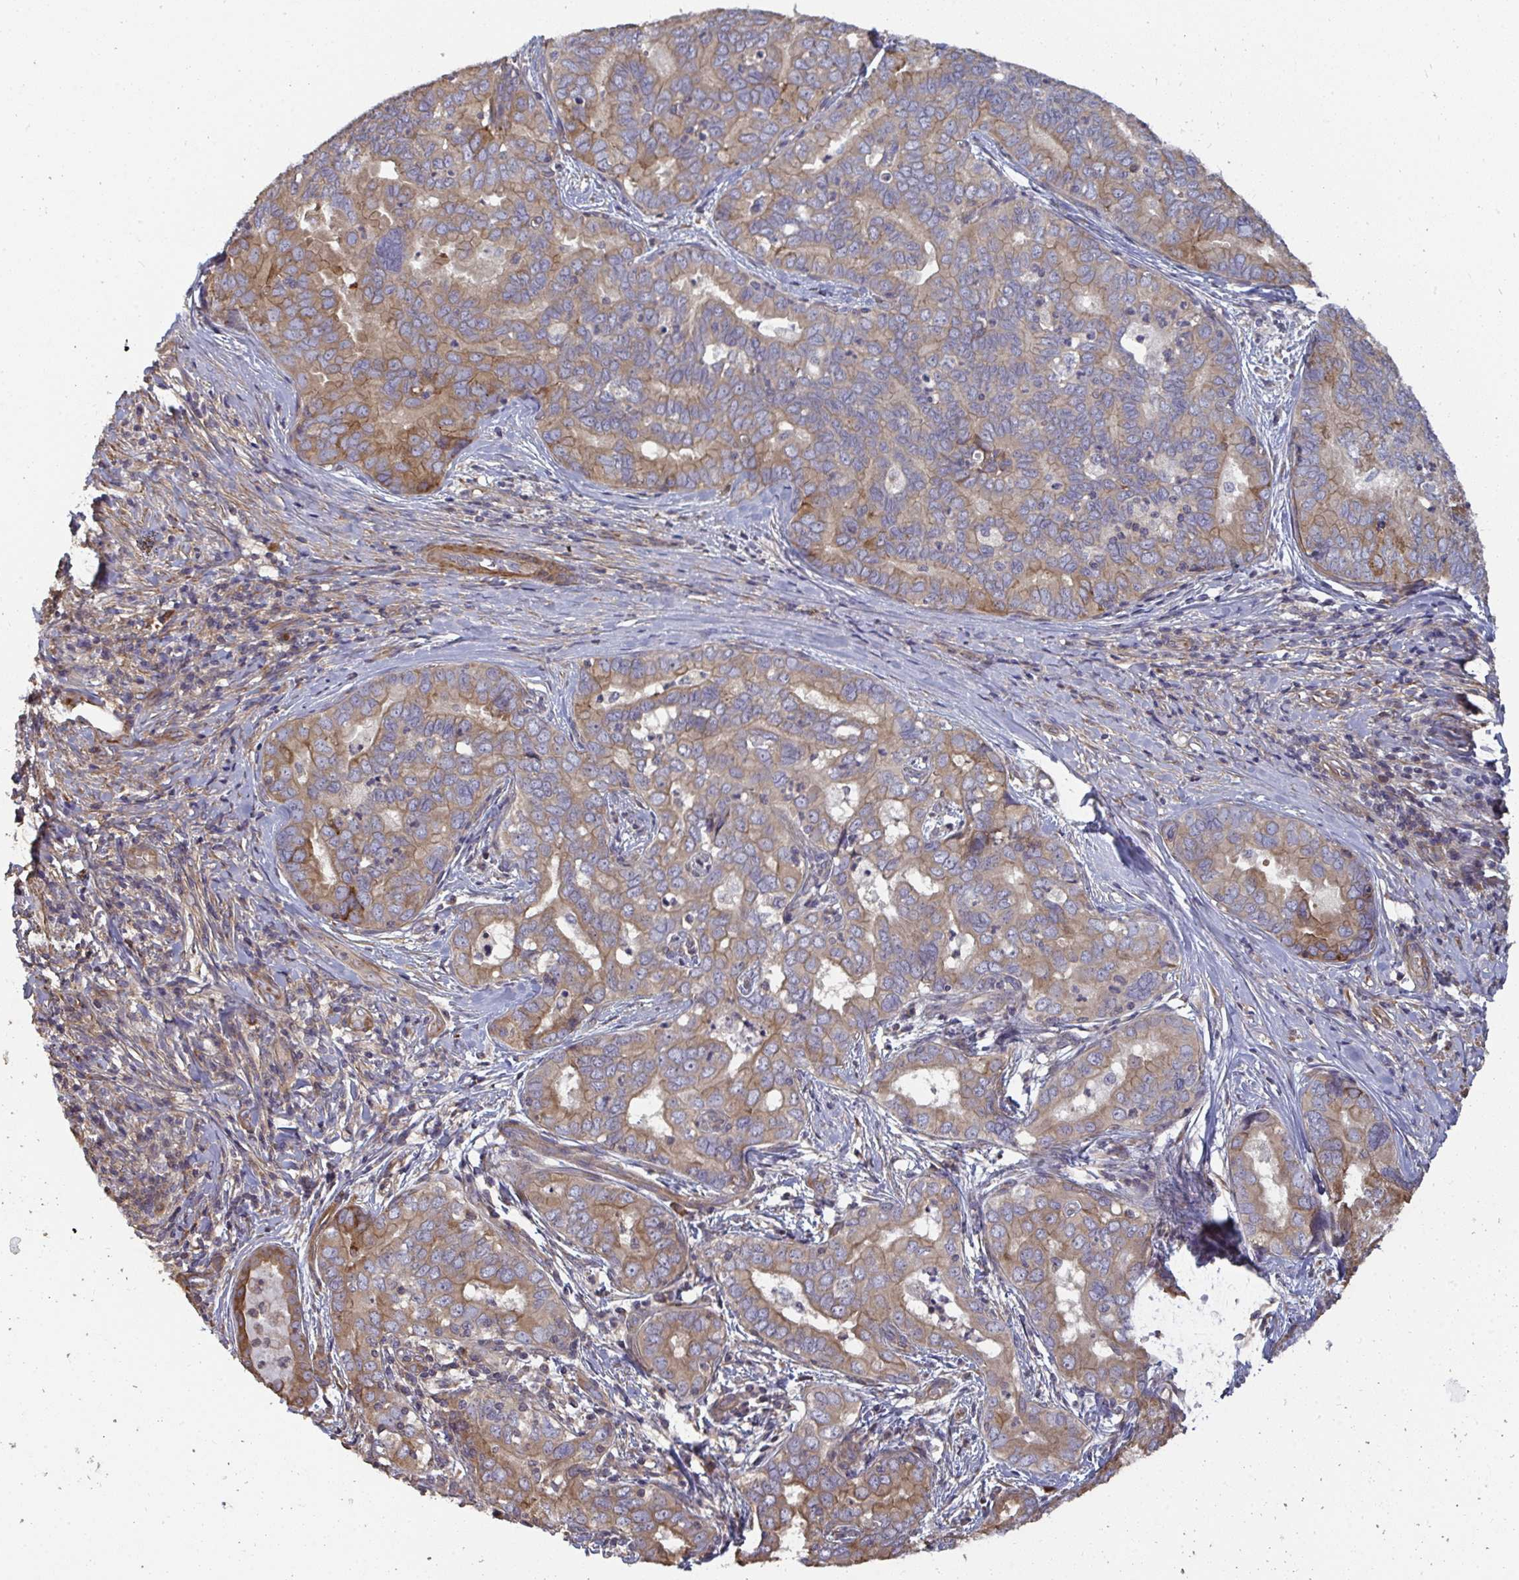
{"staining": {"intensity": "moderate", "quantity": "25%-75%", "location": "cytoplasmic/membranous"}, "tissue": "liver cancer", "cell_type": "Tumor cells", "image_type": "cancer", "snomed": [{"axis": "morphology", "description": "Cholangiocarcinoma"}, {"axis": "topography", "description": "Liver"}], "caption": "Liver cholangiocarcinoma was stained to show a protein in brown. There is medium levels of moderate cytoplasmic/membranous staining in approximately 25%-75% of tumor cells. (DAB = brown stain, brightfield microscopy at high magnification).", "gene": "ZFYVE28", "patient": {"sex": "female", "age": 64}}